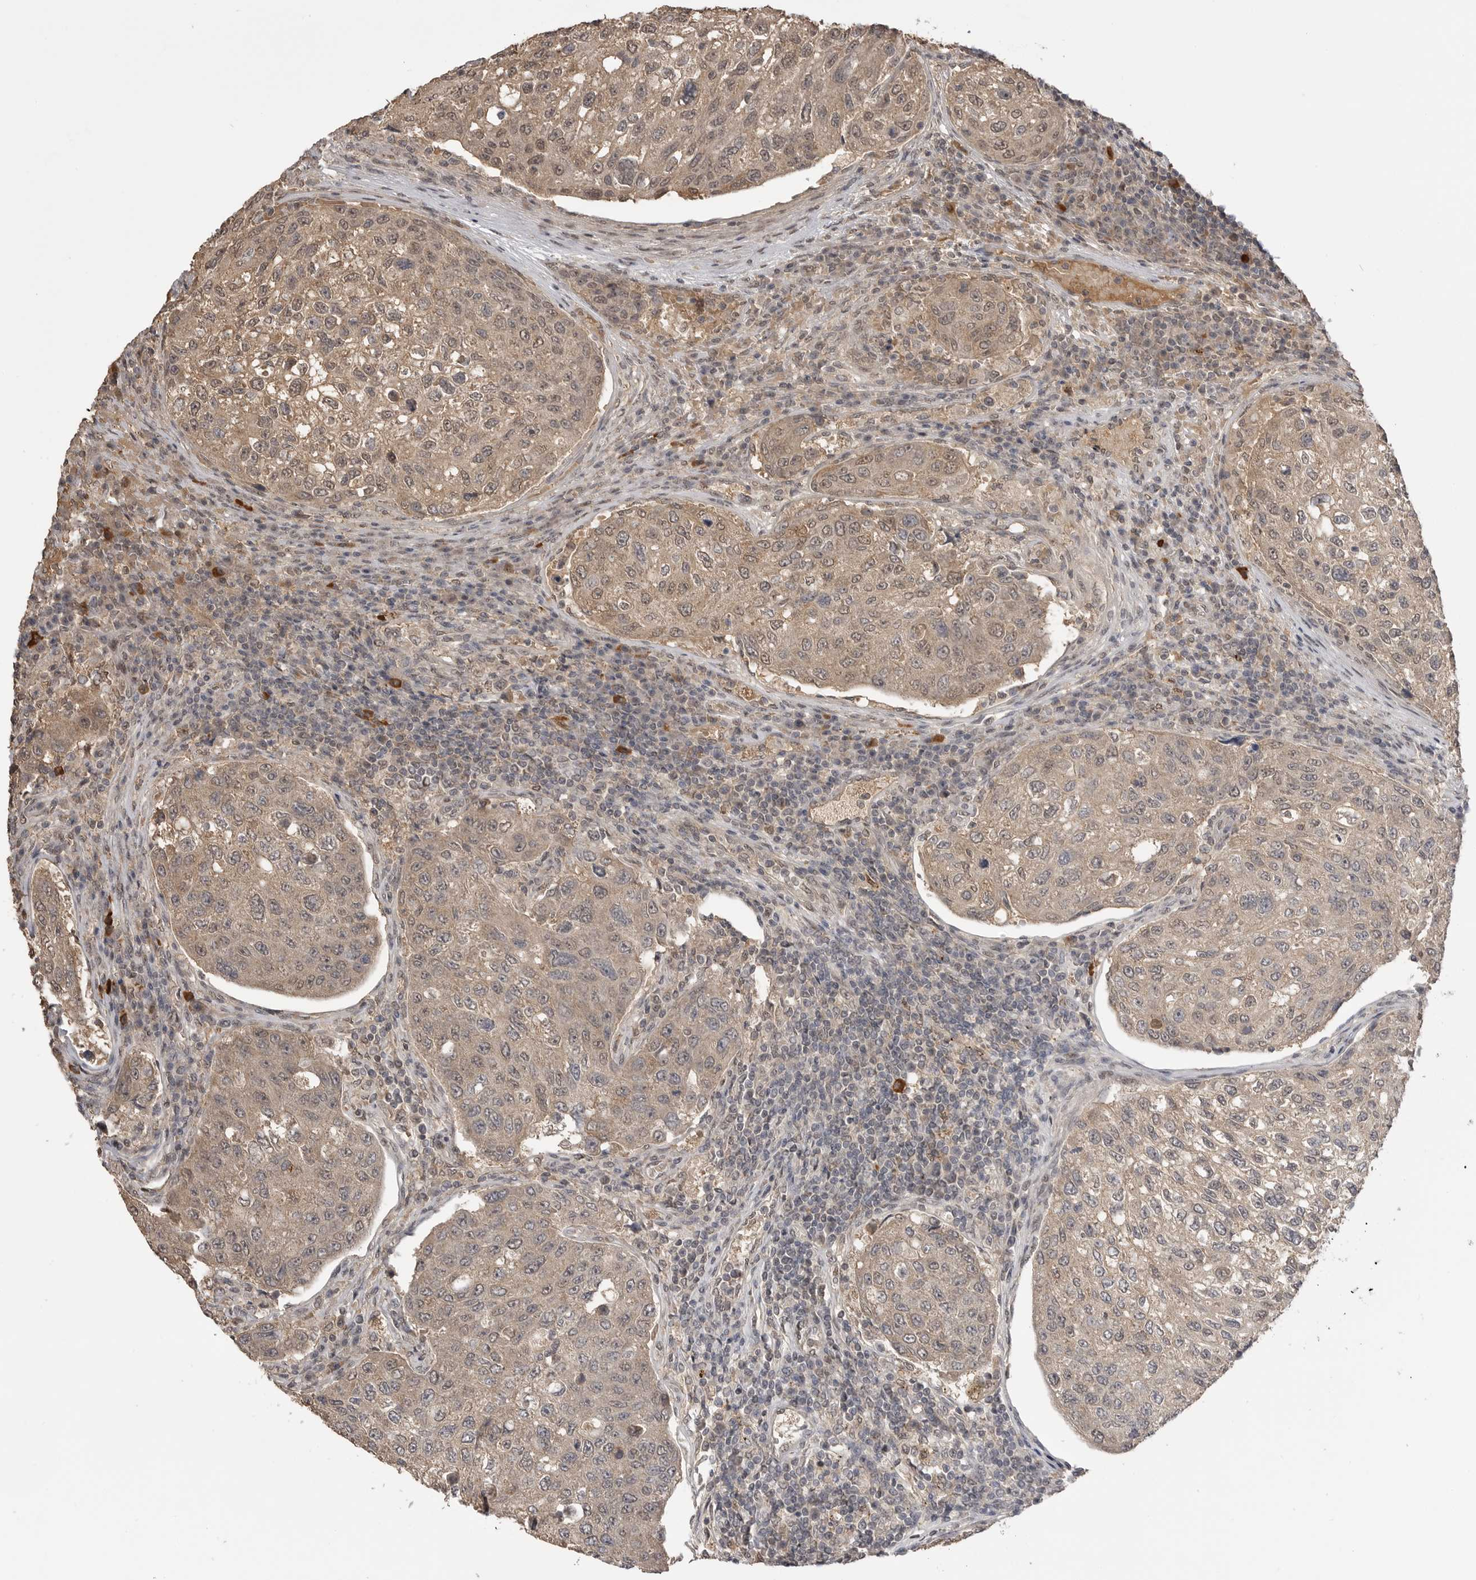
{"staining": {"intensity": "weak", "quantity": ">75%", "location": "cytoplasmic/membranous,nuclear"}, "tissue": "urothelial cancer", "cell_type": "Tumor cells", "image_type": "cancer", "snomed": [{"axis": "morphology", "description": "Urothelial carcinoma, High grade"}, {"axis": "topography", "description": "Lymph node"}, {"axis": "topography", "description": "Urinary bladder"}], "caption": "Human urothelial cancer stained with a brown dye demonstrates weak cytoplasmic/membranous and nuclear positive positivity in about >75% of tumor cells.", "gene": "ASPSCR1", "patient": {"sex": "male", "age": 51}}